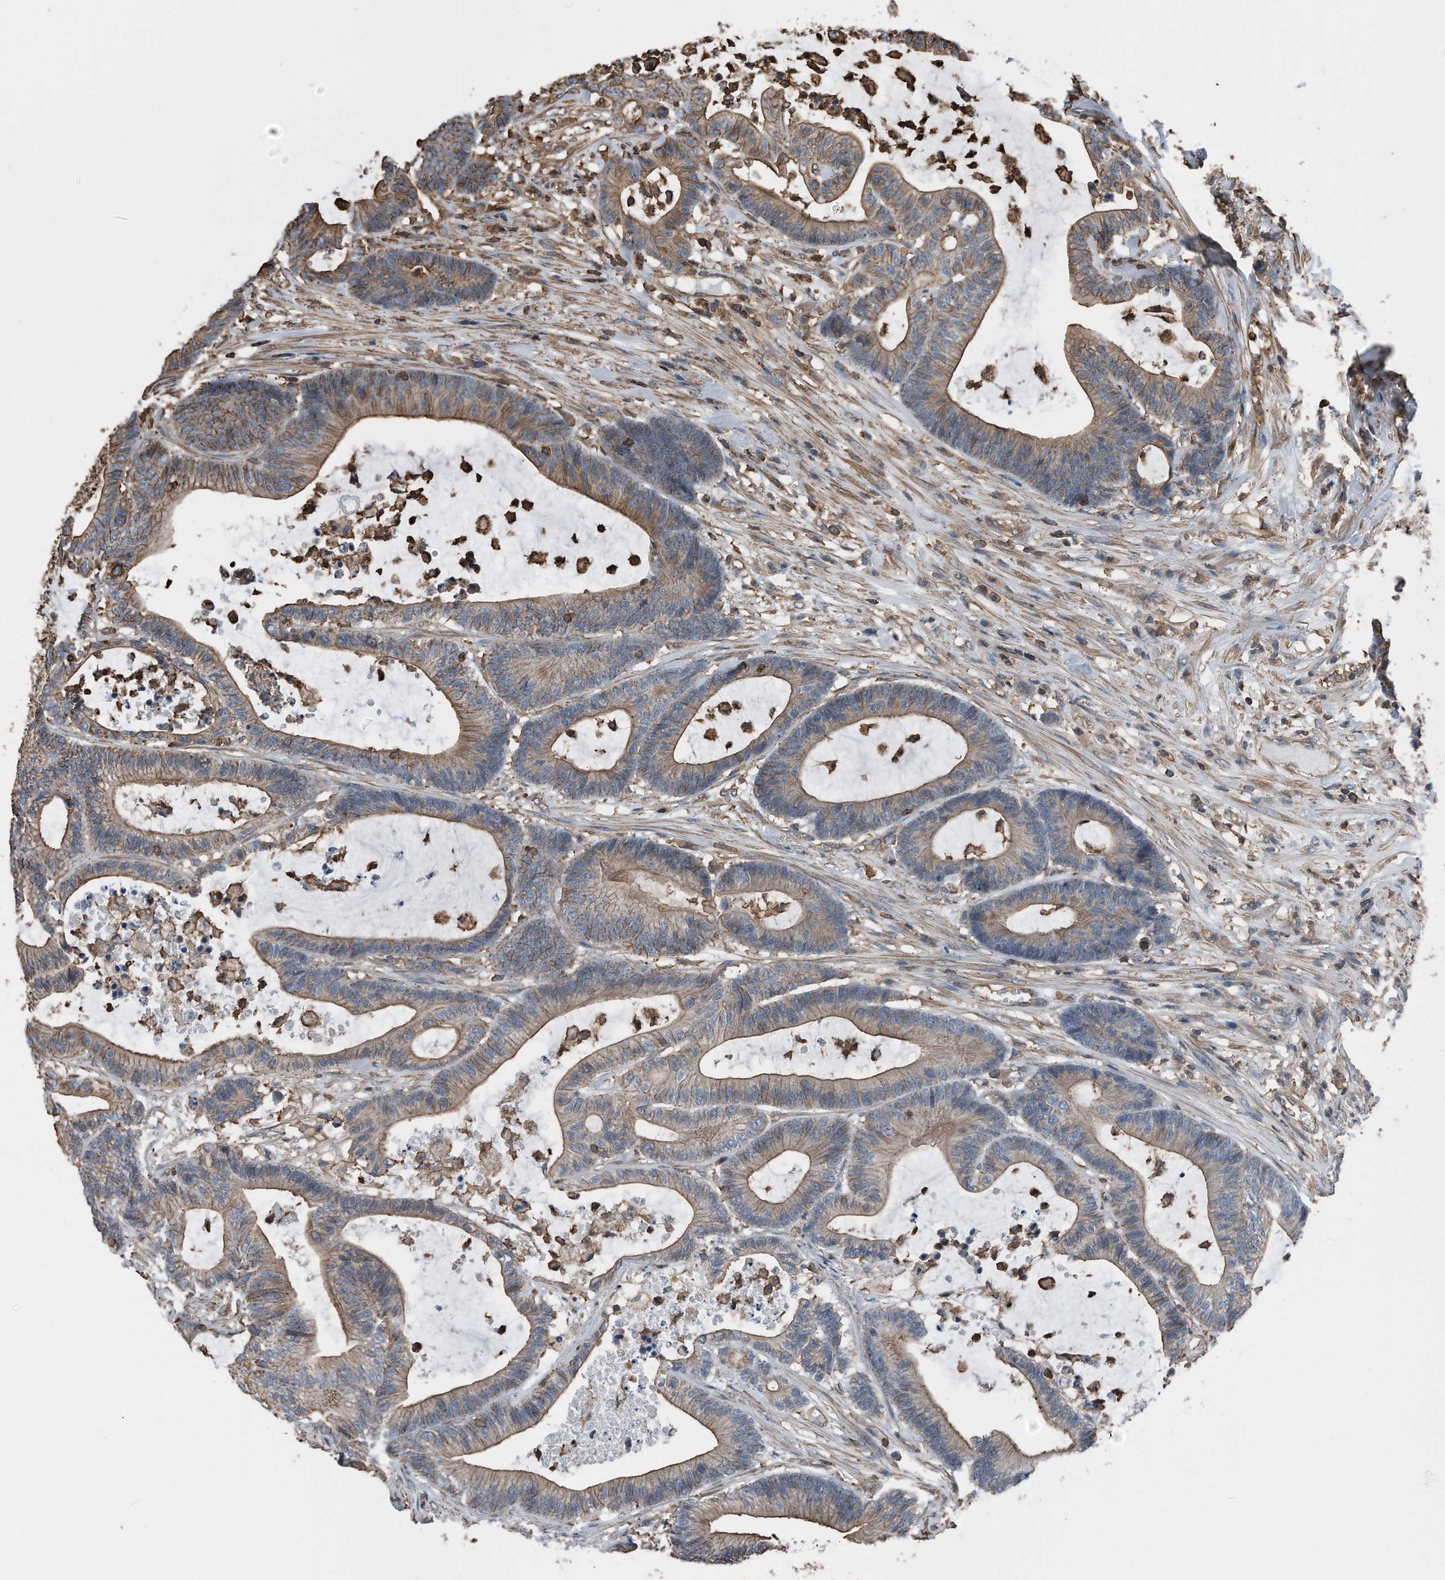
{"staining": {"intensity": "moderate", "quantity": ">75%", "location": "cytoplasmic/membranous"}, "tissue": "colorectal cancer", "cell_type": "Tumor cells", "image_type": "cancer", "snomed": [{"axis": "morphology", "description": "Adenocarcinoma, NOS"}, {"axis": "topography", "description": "Colon"}], "caption": "Immunohistochemical staining of human adenocarcinoma (colorectal) displays medium levels of moderate cytoplasmic/membranous staining in about >75% of tumor cells.", "gene": "RSPO3", "patient": {"sex": "female", "age": 84}}